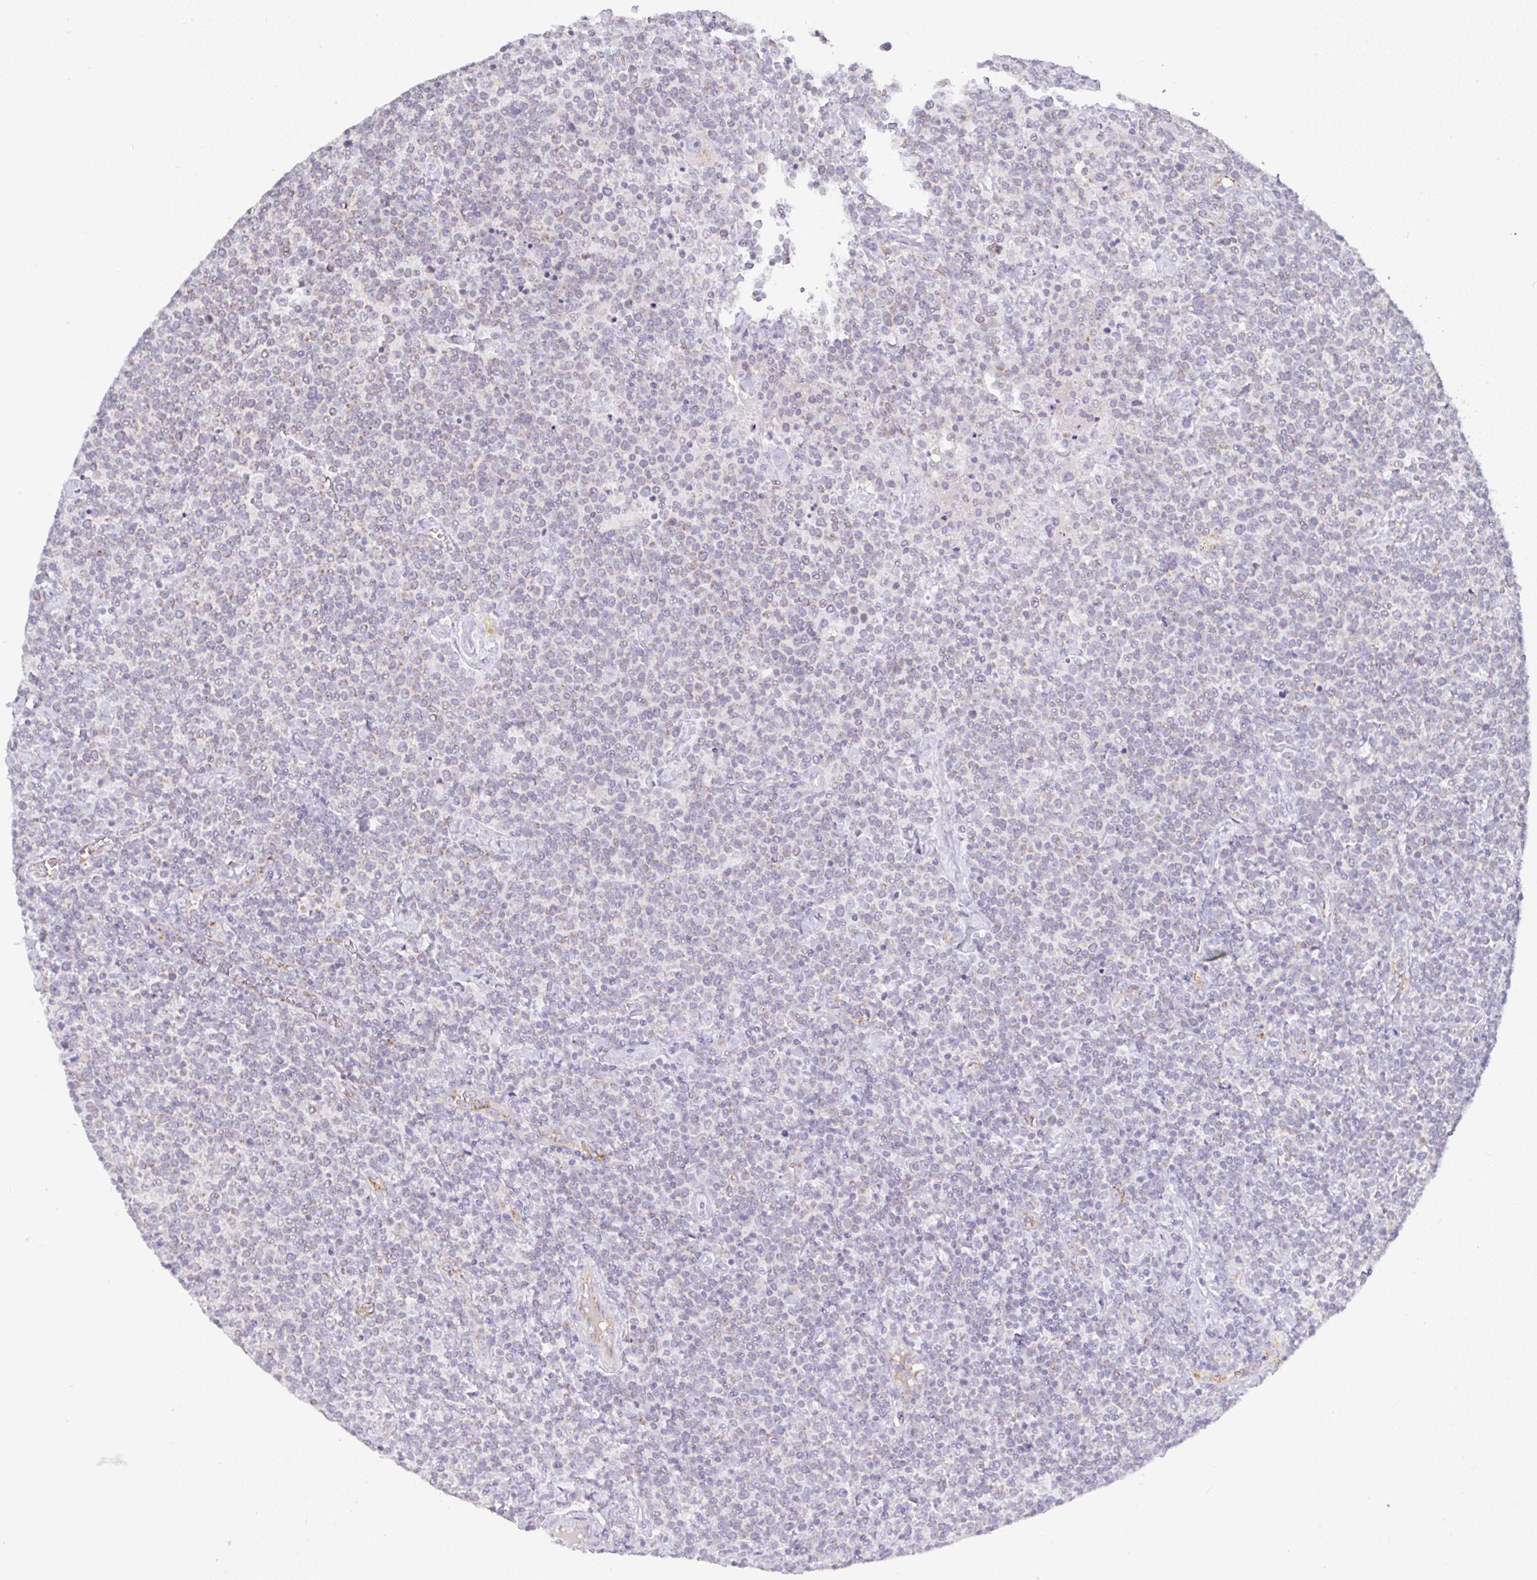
{"staining": {"intensity": "negative", "quantity": "none", "location": "none"}, "tissue": "lymphoma", "cell_type": "Tumor cells", "image_type": "cancer", "snomed": [{"axis": "morphology", "description": "Malignant lymphoma, non-Hodgkin's type, High grade"}, {"axis": "topography", "description": "Lymph node"}], "caption": "Tumor cells are negative for protein expression in human lymphoma.", "gene": "PLCD4", "patient": {"sex": "male", "age": 61}}